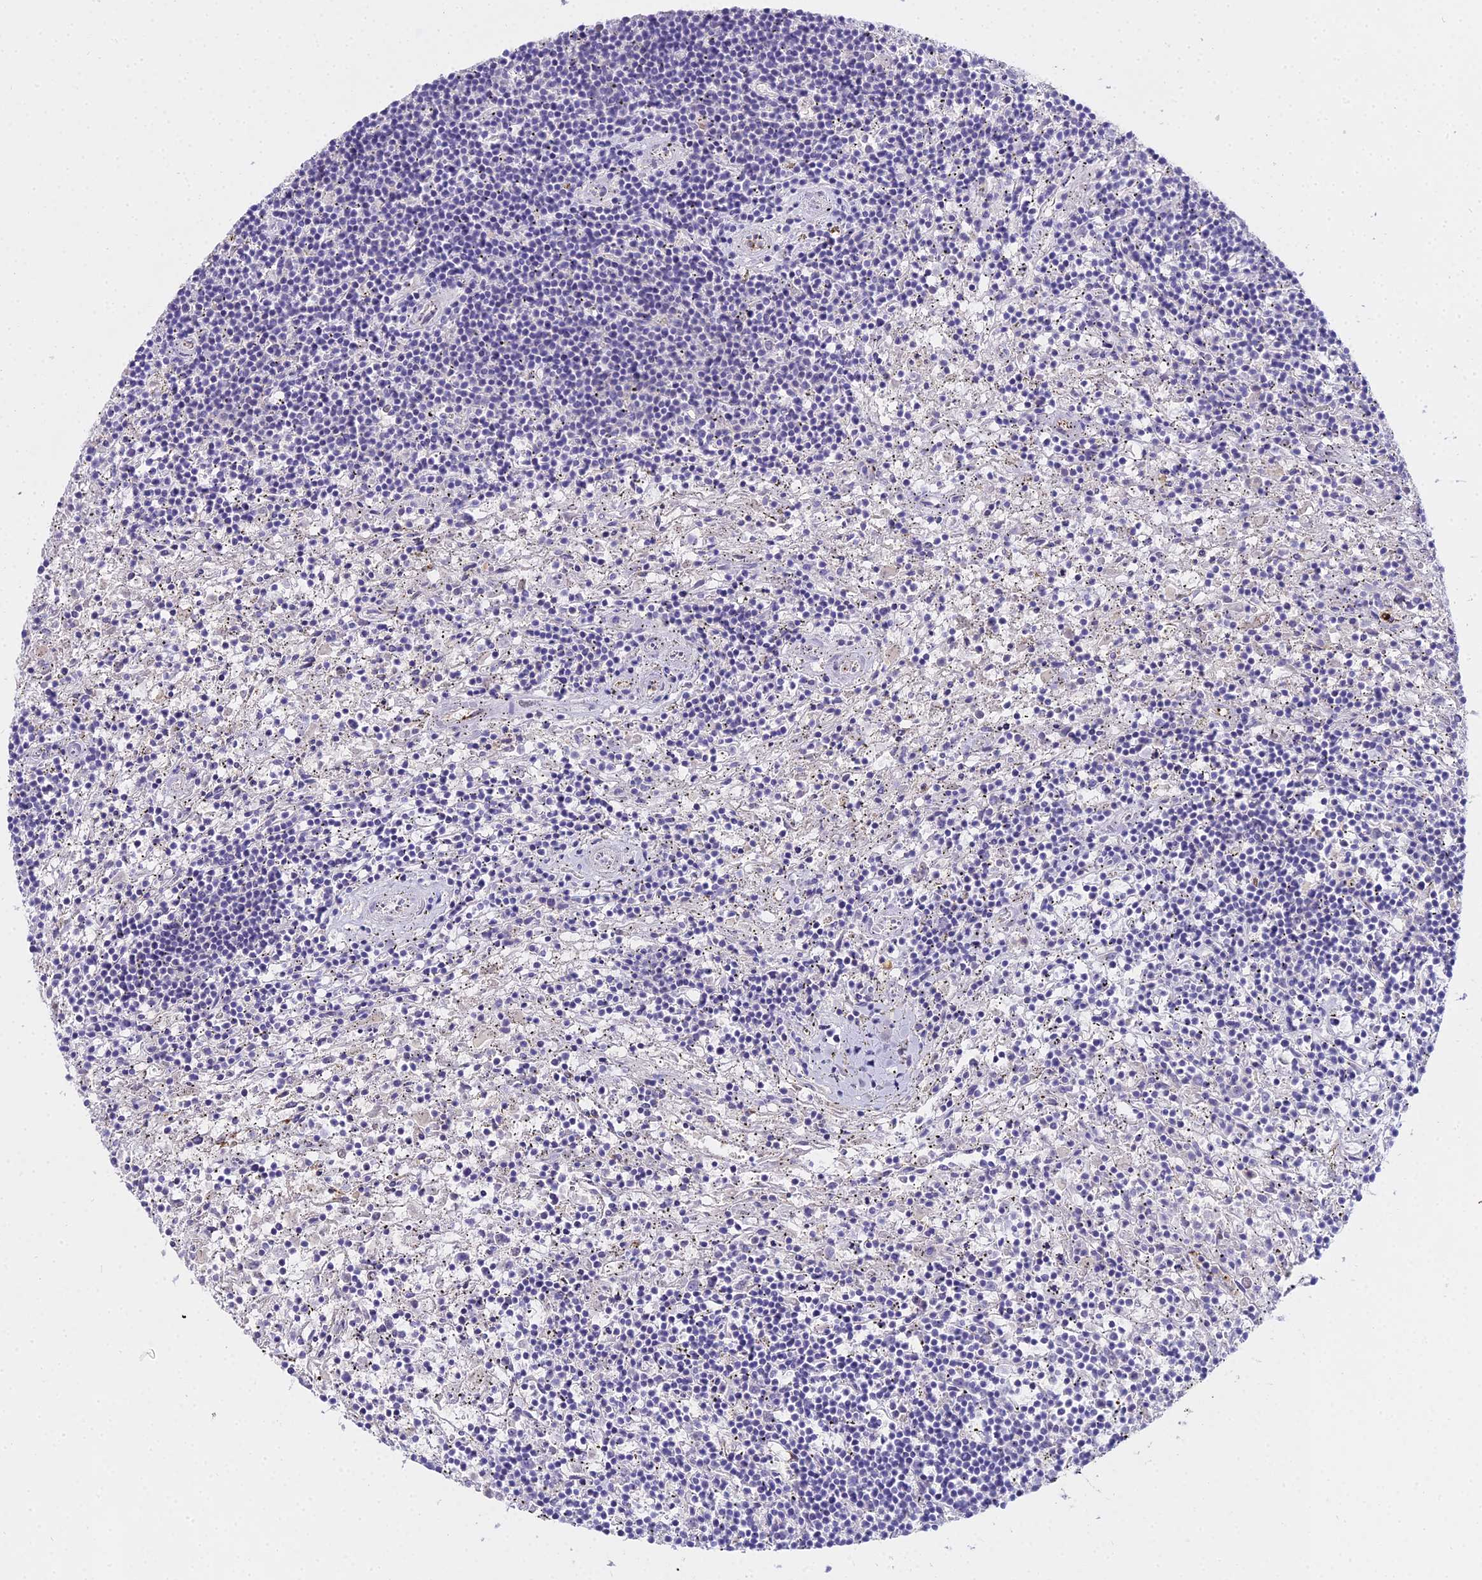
{"staining": {"intensity": "negative", "quantity": "none", "location": "none"}, "tissue": "lymphoma", "cell_type": "Tumor cells", "image_type": "cancer", "snomed": [{"axis": "morphology", "description": "Malignant lymphoma, non-Hodgkin's type, Low grade"}, {"axis": "topography", "description": "Spleen"}], "caption": "A micrograph of human lymphoma is negative for staining in tumor cells.", "gene": "MAT2A", "patient": {"sex": "male", "age": 76}}